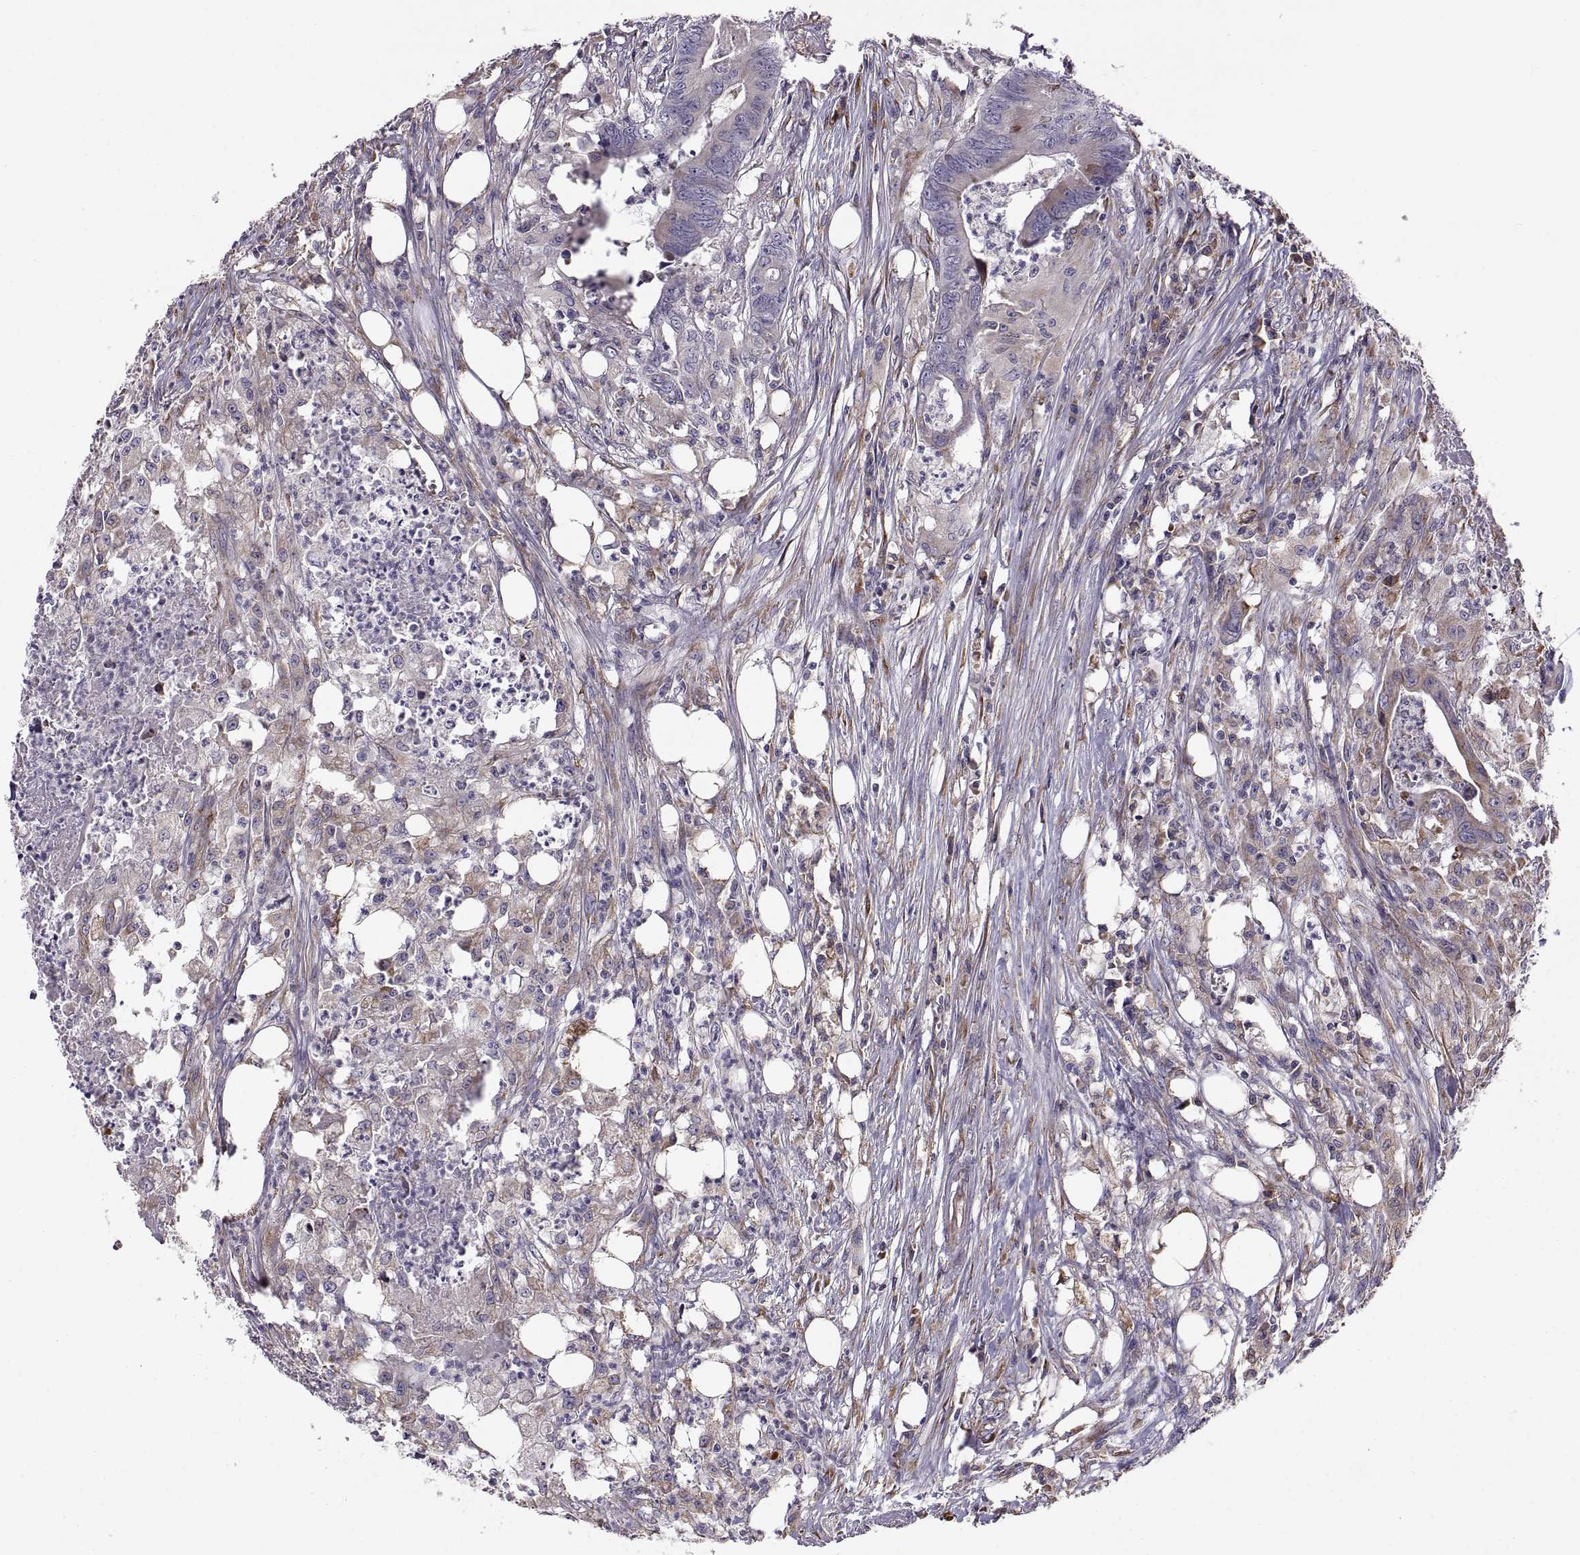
{"staining": {"intensity": "moderate", "quantity": "25%-75%", "location": "cytoplasmic/membranous"}, "tissue": "colorectal cancer", "cell_type": "Tumor cells", "image_type": "cancer", "snomed": [{"axis": "morphology", "description": "Adenocarcinoma, NOS"}, {"axis": "topography", "description": "Colon"}], "caption": "Colorectal cancer (adenocarcinoma) stained with DAB (3,3'-diaminobenzidine) IHC exhibits medium levels of moderate cytoplasmic/membranous staining in about 25%-75% of tumor cells.", "gene": "PLEKHB2", "patient": {"sex": "male", "age": 84}}